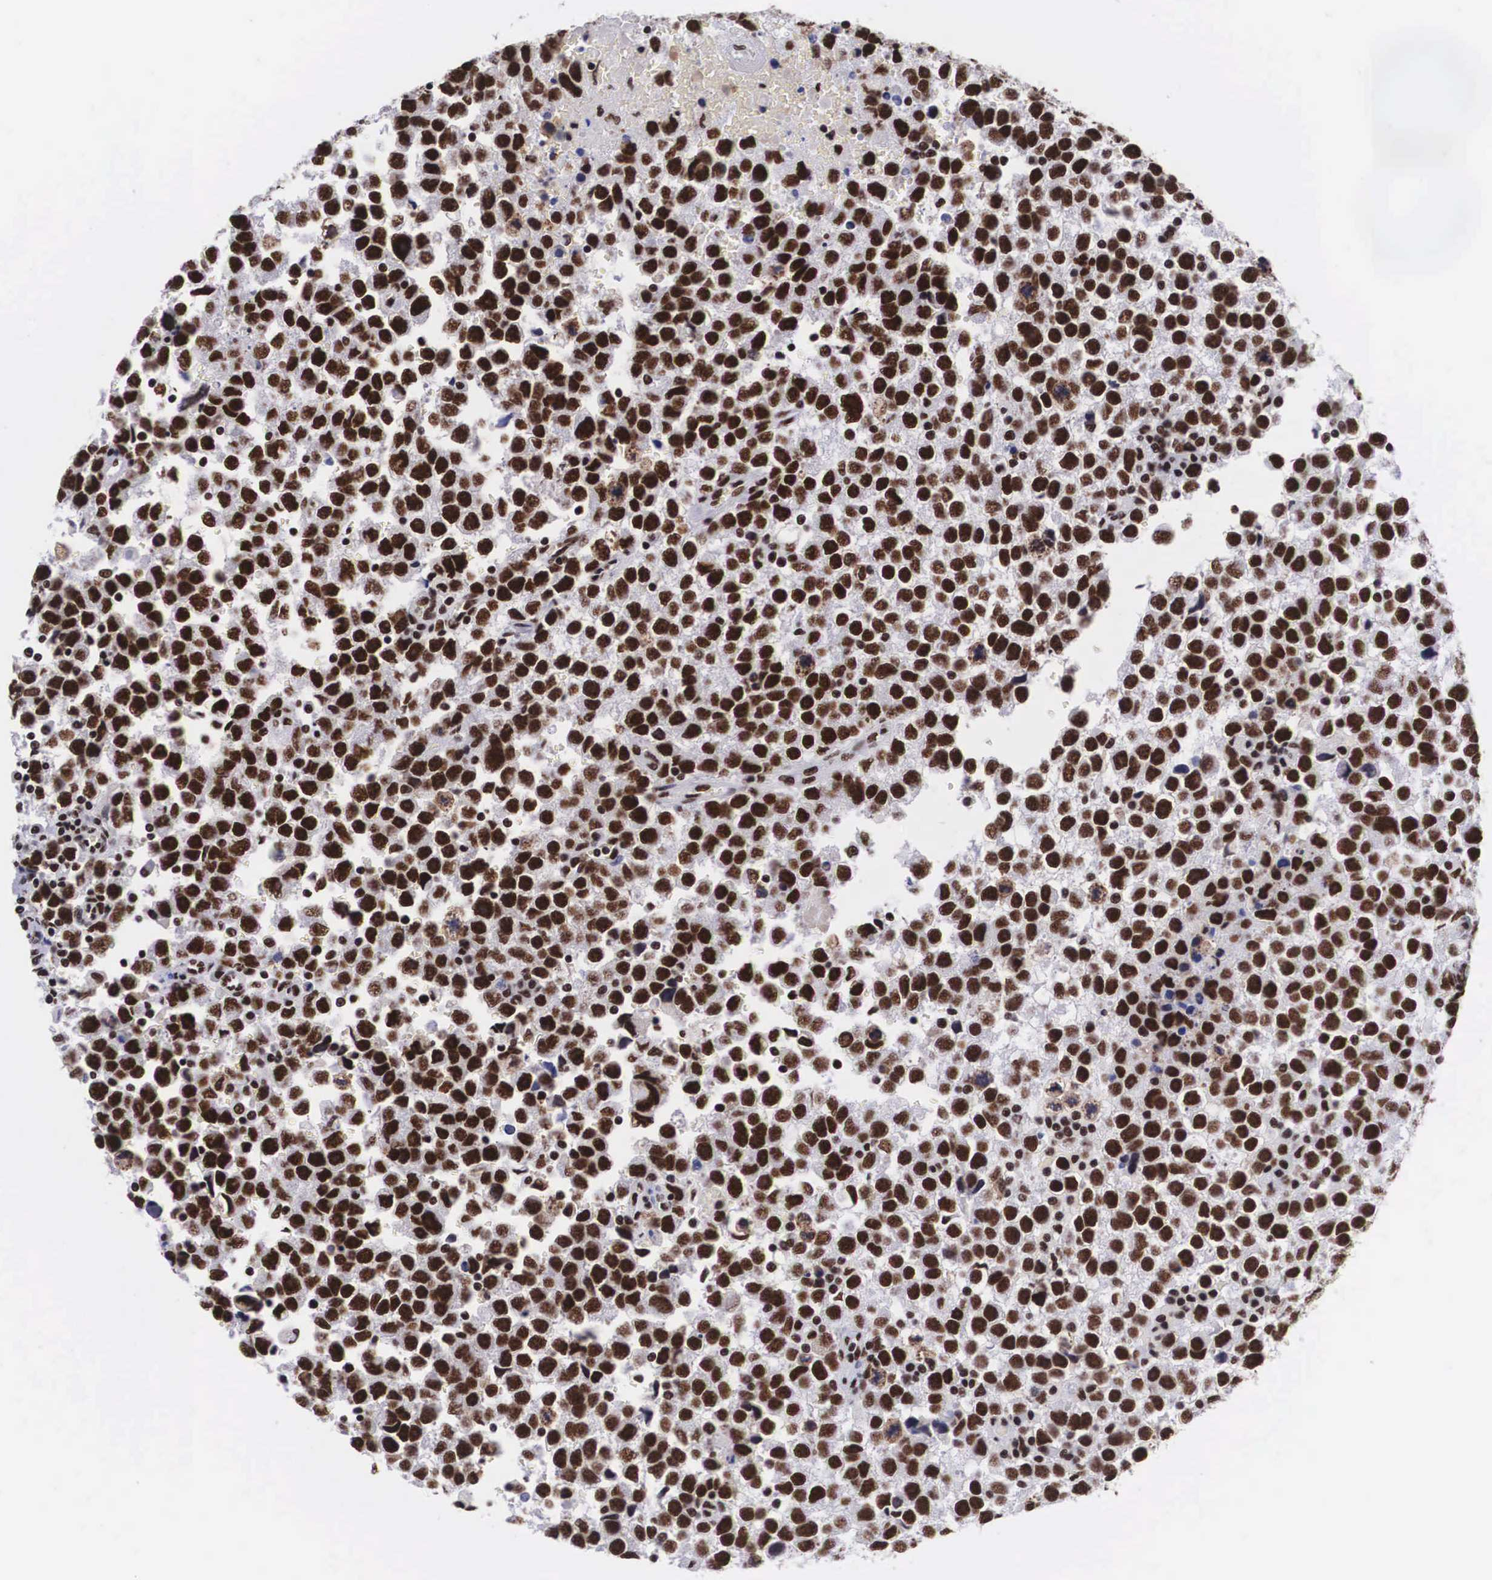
{"staining": {"intensity": "moderate", "quantity": ">75%", "location": "nuclear"}, "tissue": "testis cancer", "cell_type": "Tumor cells", "image_type": "cancer", "snomed": [{"axis": "morphology", "description": "Seminoma, NOS"}, {"axis": "topography", "description": "Testis"}], "caption": "Testis seminoma tissue exhibits moderate nuclear positivity in about >75% of tumor cells, visualized by immunohistochemistry.", "gene": "SF3A1", "patient": {"sex": "male", "age": 33}}